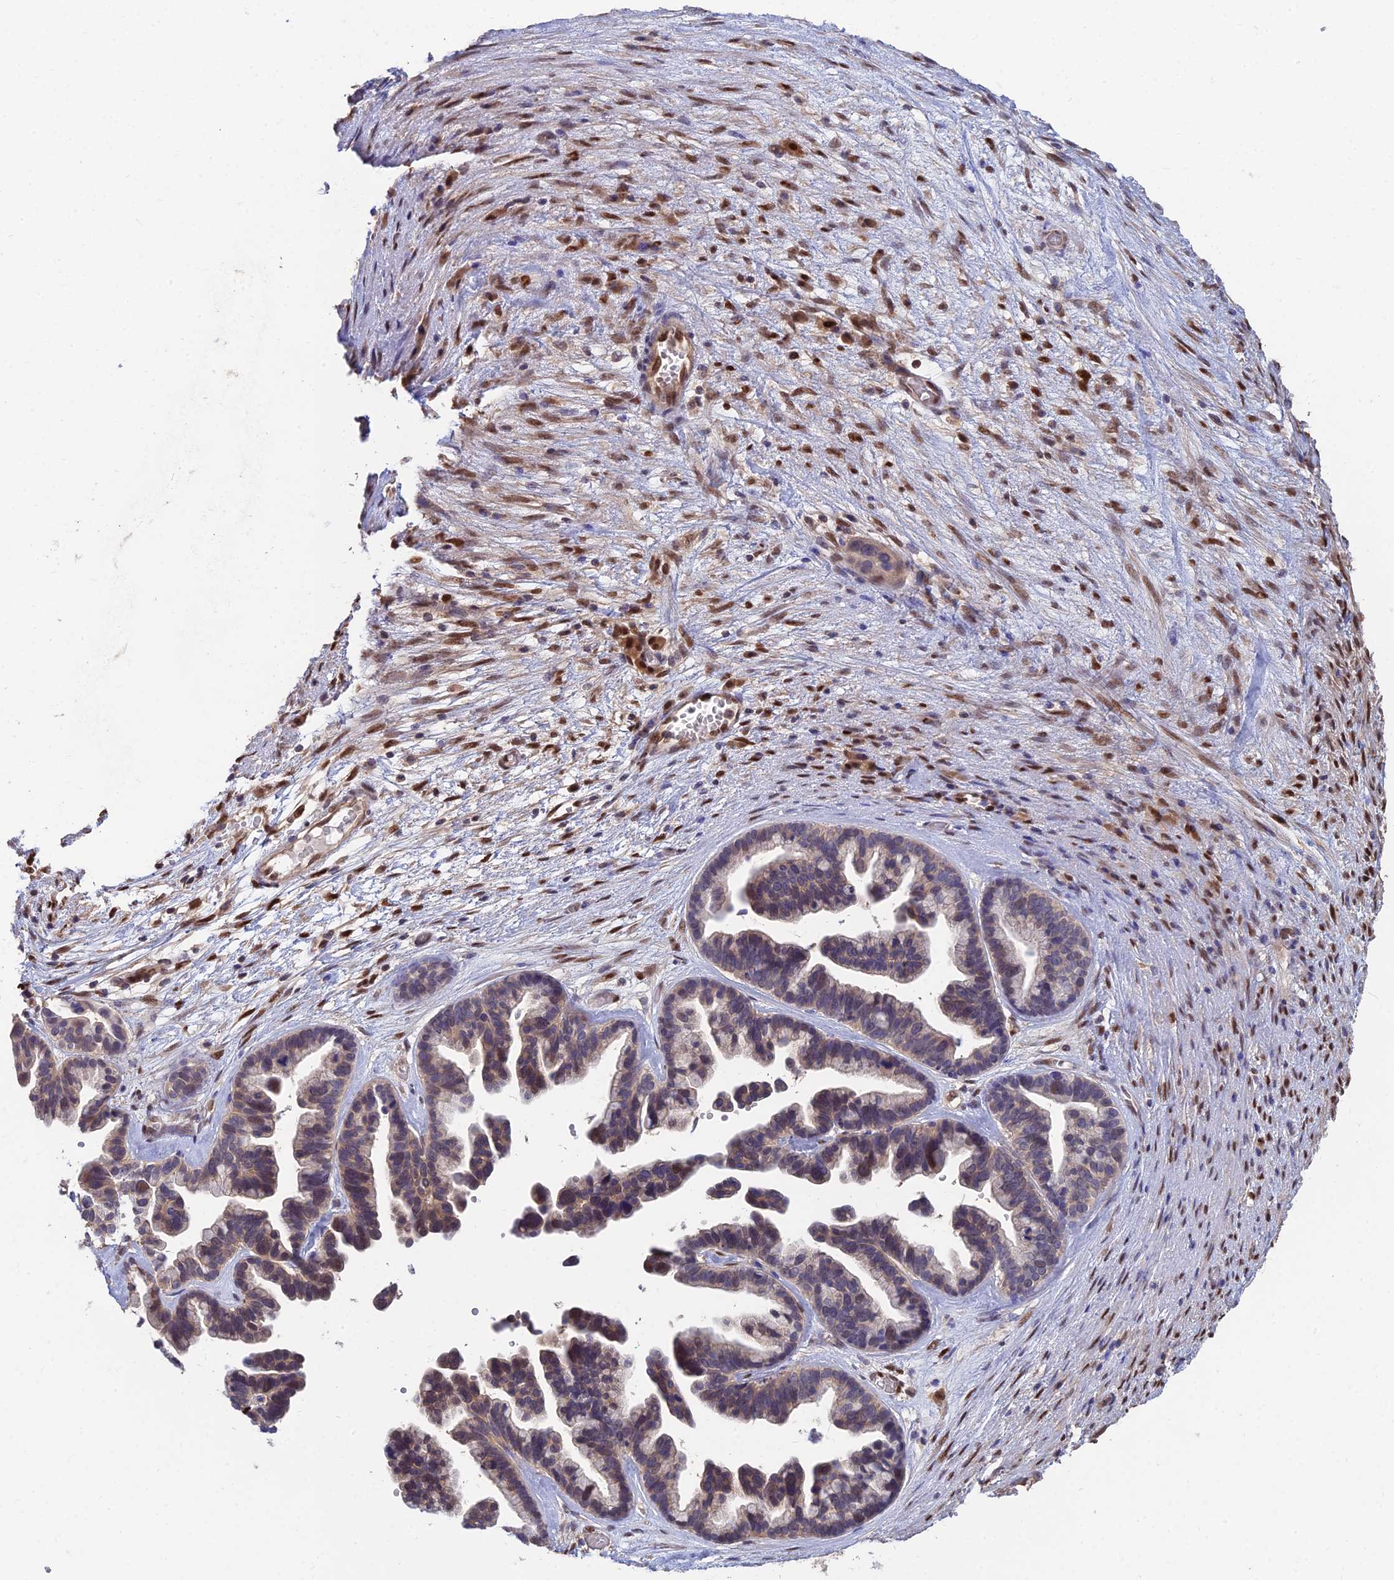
{"staining": {"intensity": "moderate", "quantity": ">75%", "location": "cytoplasmic/membranous,nuclear"}, "tissue": "ovarian cancer", "cell_type": "Tumor cells", "image_type": "cancer", "snomed": [{"axis": "morphology", "description": "Cystadenocarcinoma, serous, NOS"}, {"axis": "topography", "description": "Ovary"}], "caption": "The immunohistochemical stain labels moderate cytoplasmic/membranous and nuclear staining in tumor cells of ovarian cancer (serous cystadenocarcinoma) tissue.", "gene": "DNPEP", "patient": {"sex": "female", "age": 56}}